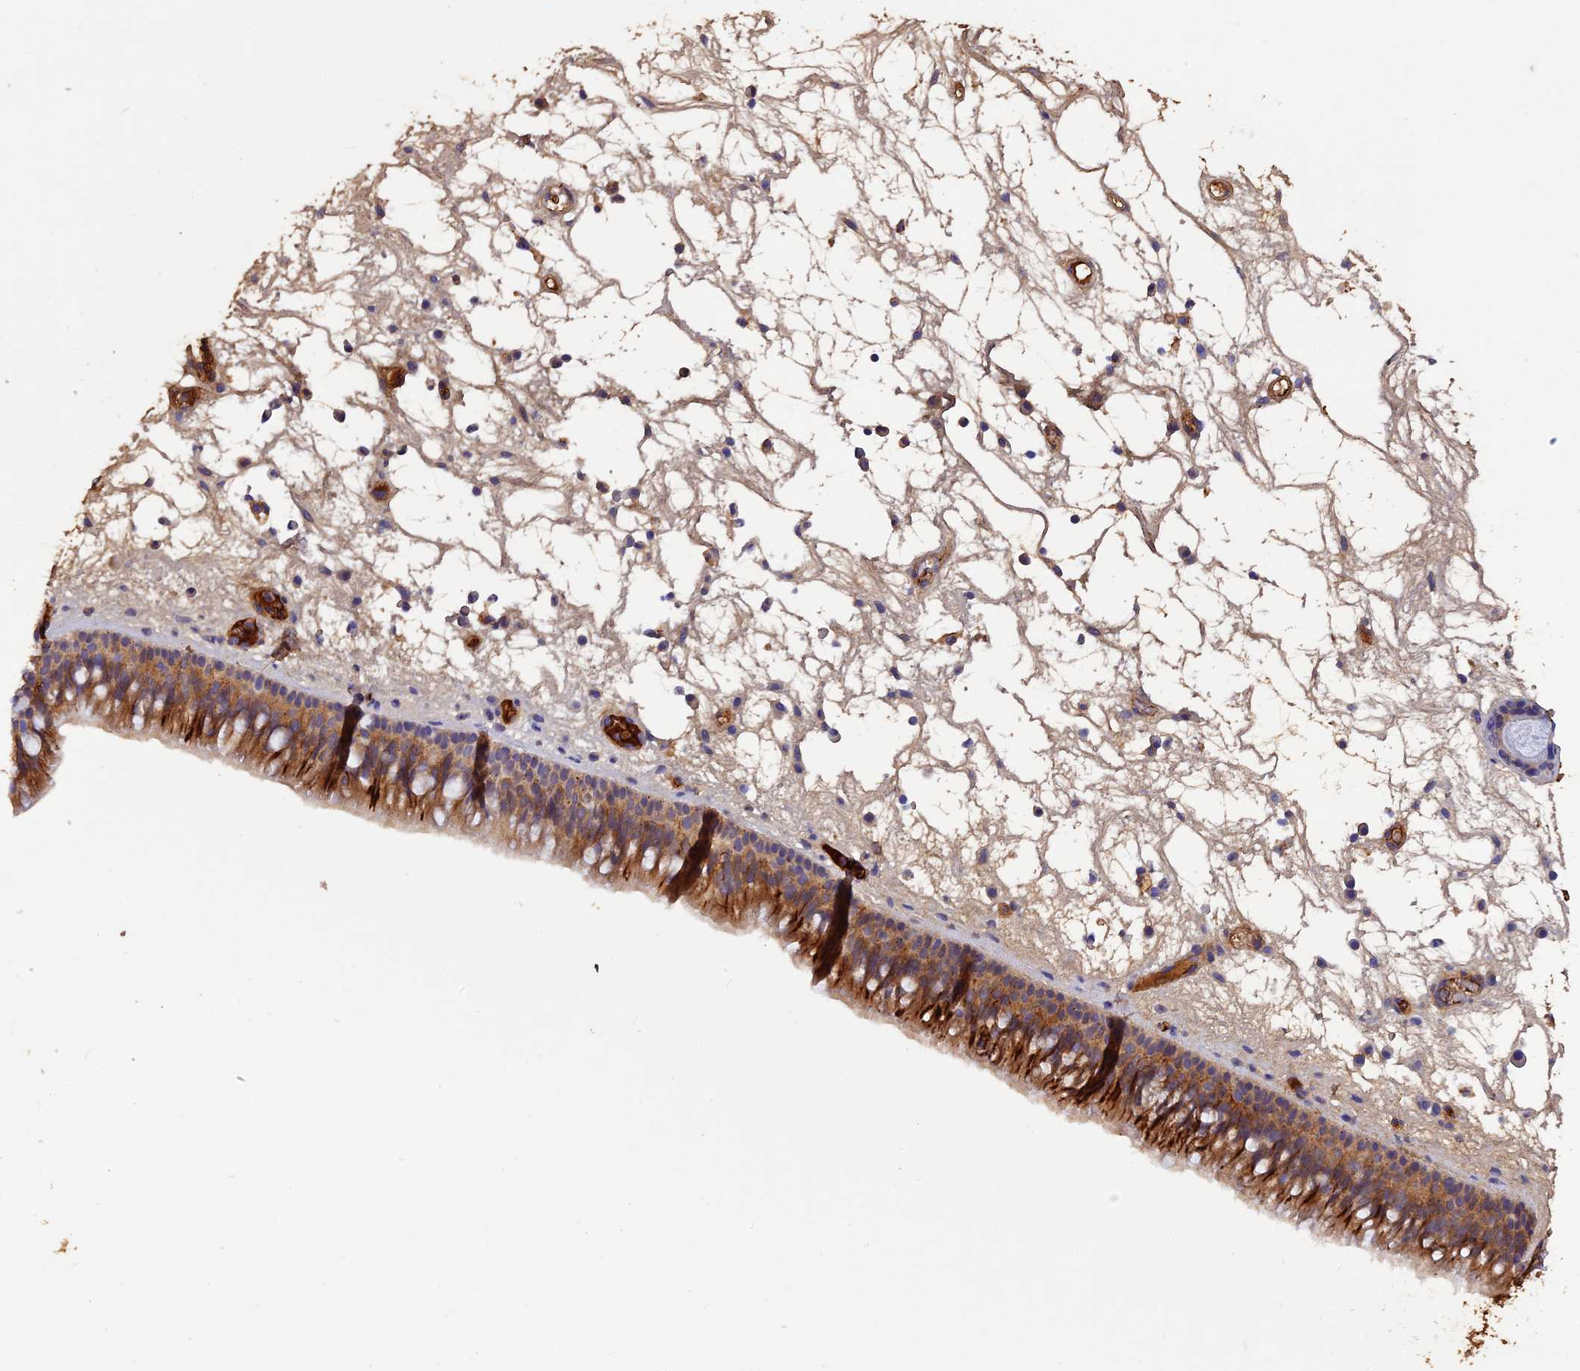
{"staining": {"intensity": "moderate", "quantity": "25%-75%", "location": "cytoplasmic/membranous"}, "tissue": "nasopharynx", "cell_type": "Respiratory epithelial cells", "image_type": "normal", "snomed": [{"axis": "morphology", "description": "Normal tissue, NOS"}, {"axis": "morphology", "description": "Inflammation, NOS"}, {"axis": "morphology", "description": "Malignant melanoma, Metastatic site"}, {"axis": "topography", "description": "Nasopharynx"}], "caption": "Nasopharynx stained with DAB immunohistochemistry reveals medium levels of moderate cytoplasmic/membranous positivity in approximately 25%-75% of respiratory epithelial cells.", "gene": "PZP", "patient": {"sex": "male", "age": 70}}